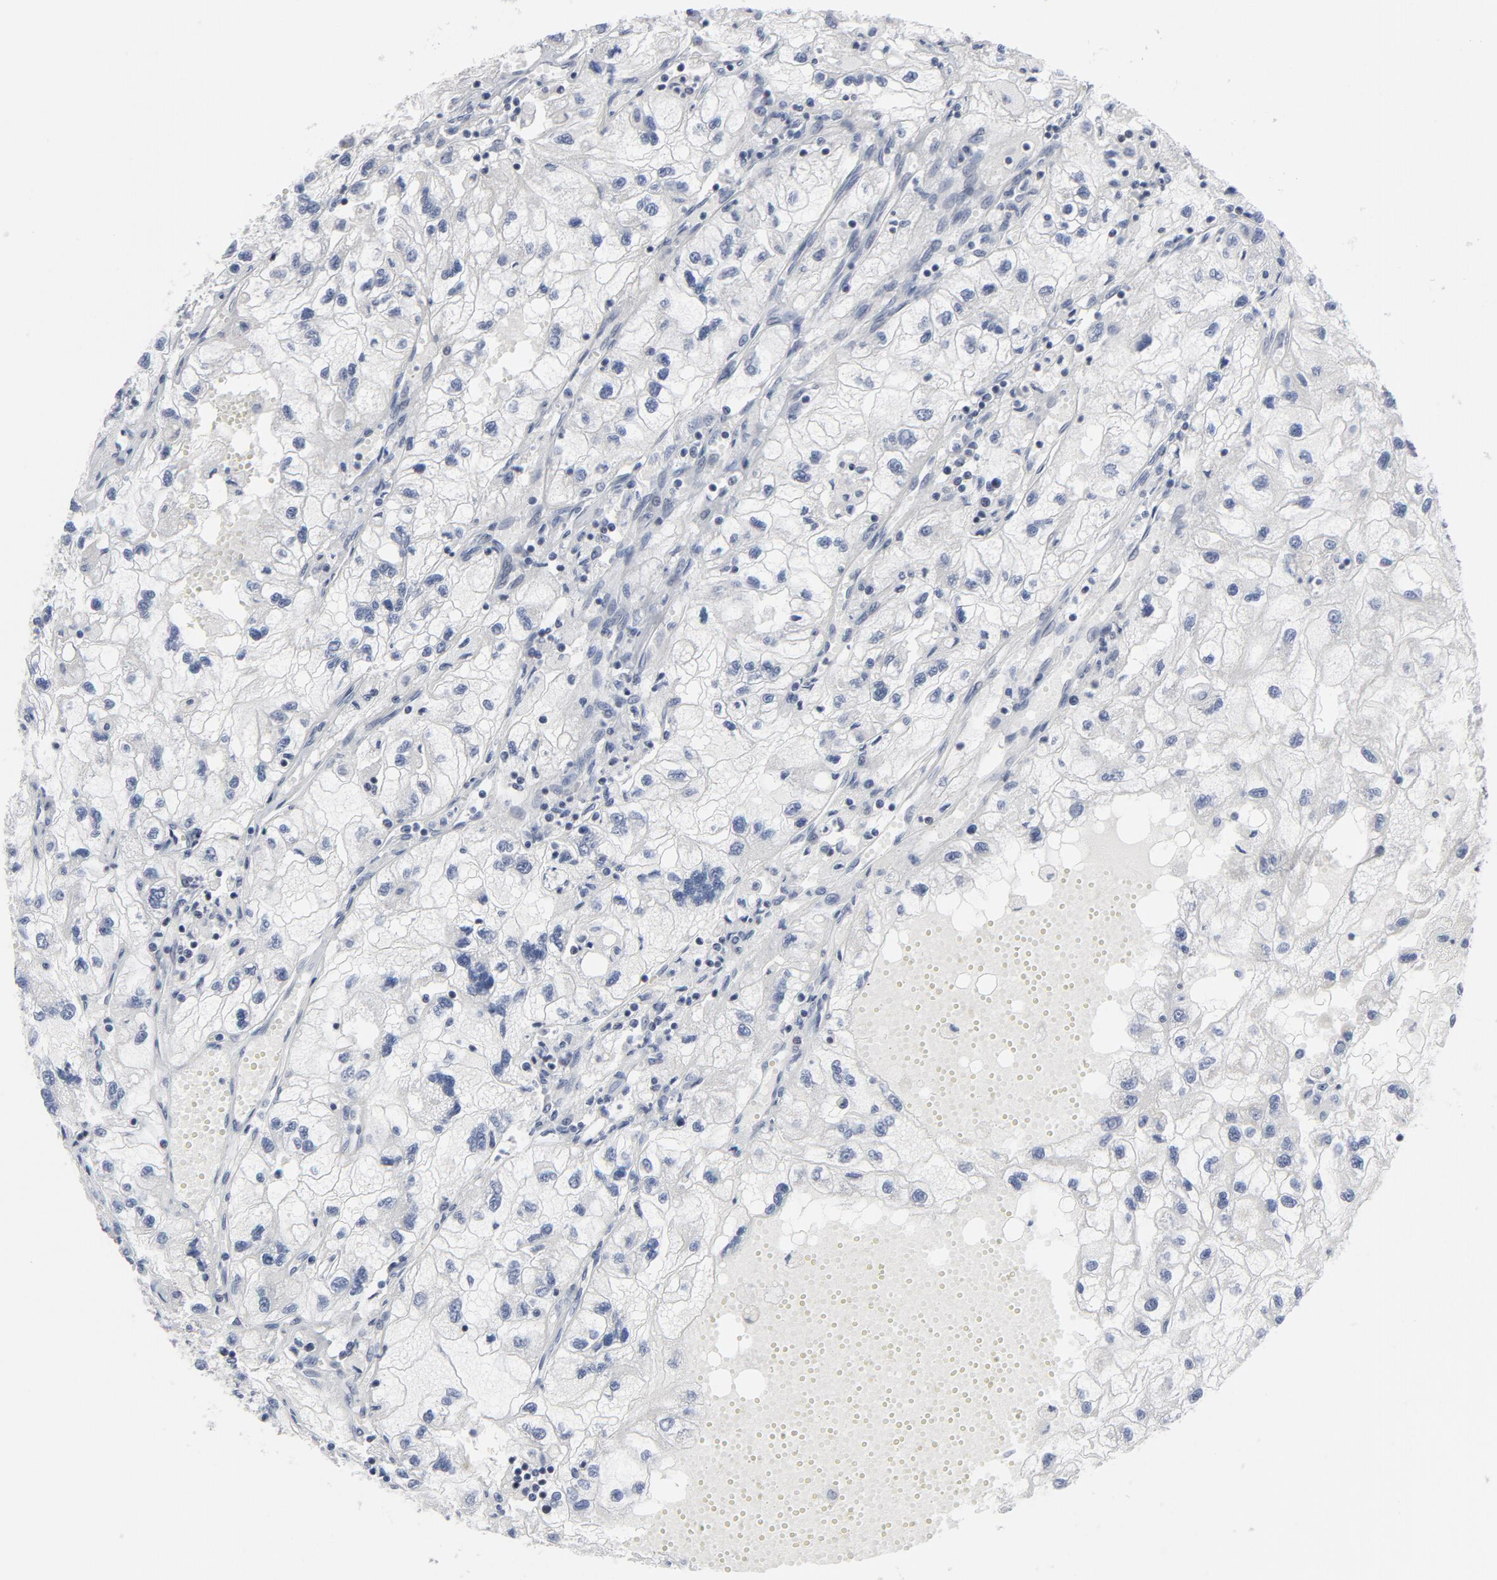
{"staining": {"intensity": "negative", "quantity": "none", "location": "none"}, "tissue": "renal cancer", "cell_type": "Tumor cells", "image_type": "cancer", "snomed": [{"axis": "morphology", "description": "Normal tissue, NOS"}, {"axis": "morphology", "description": "Adenocarcinoma, NOS"}, {"axis": "topography", "description": "Kidney"}], "caption": "Immunohistochemical staining of adenocarcinoma (renal) reveals no significant positivity in tumor cells. (Stains: DAB immunohistochemistry (IHC) with hematoxylin counter stain, Microscopy: brightfield microscopy at high magnification).", "gene": "GABPA", "patient": {"sex": "male", "age": 71}}